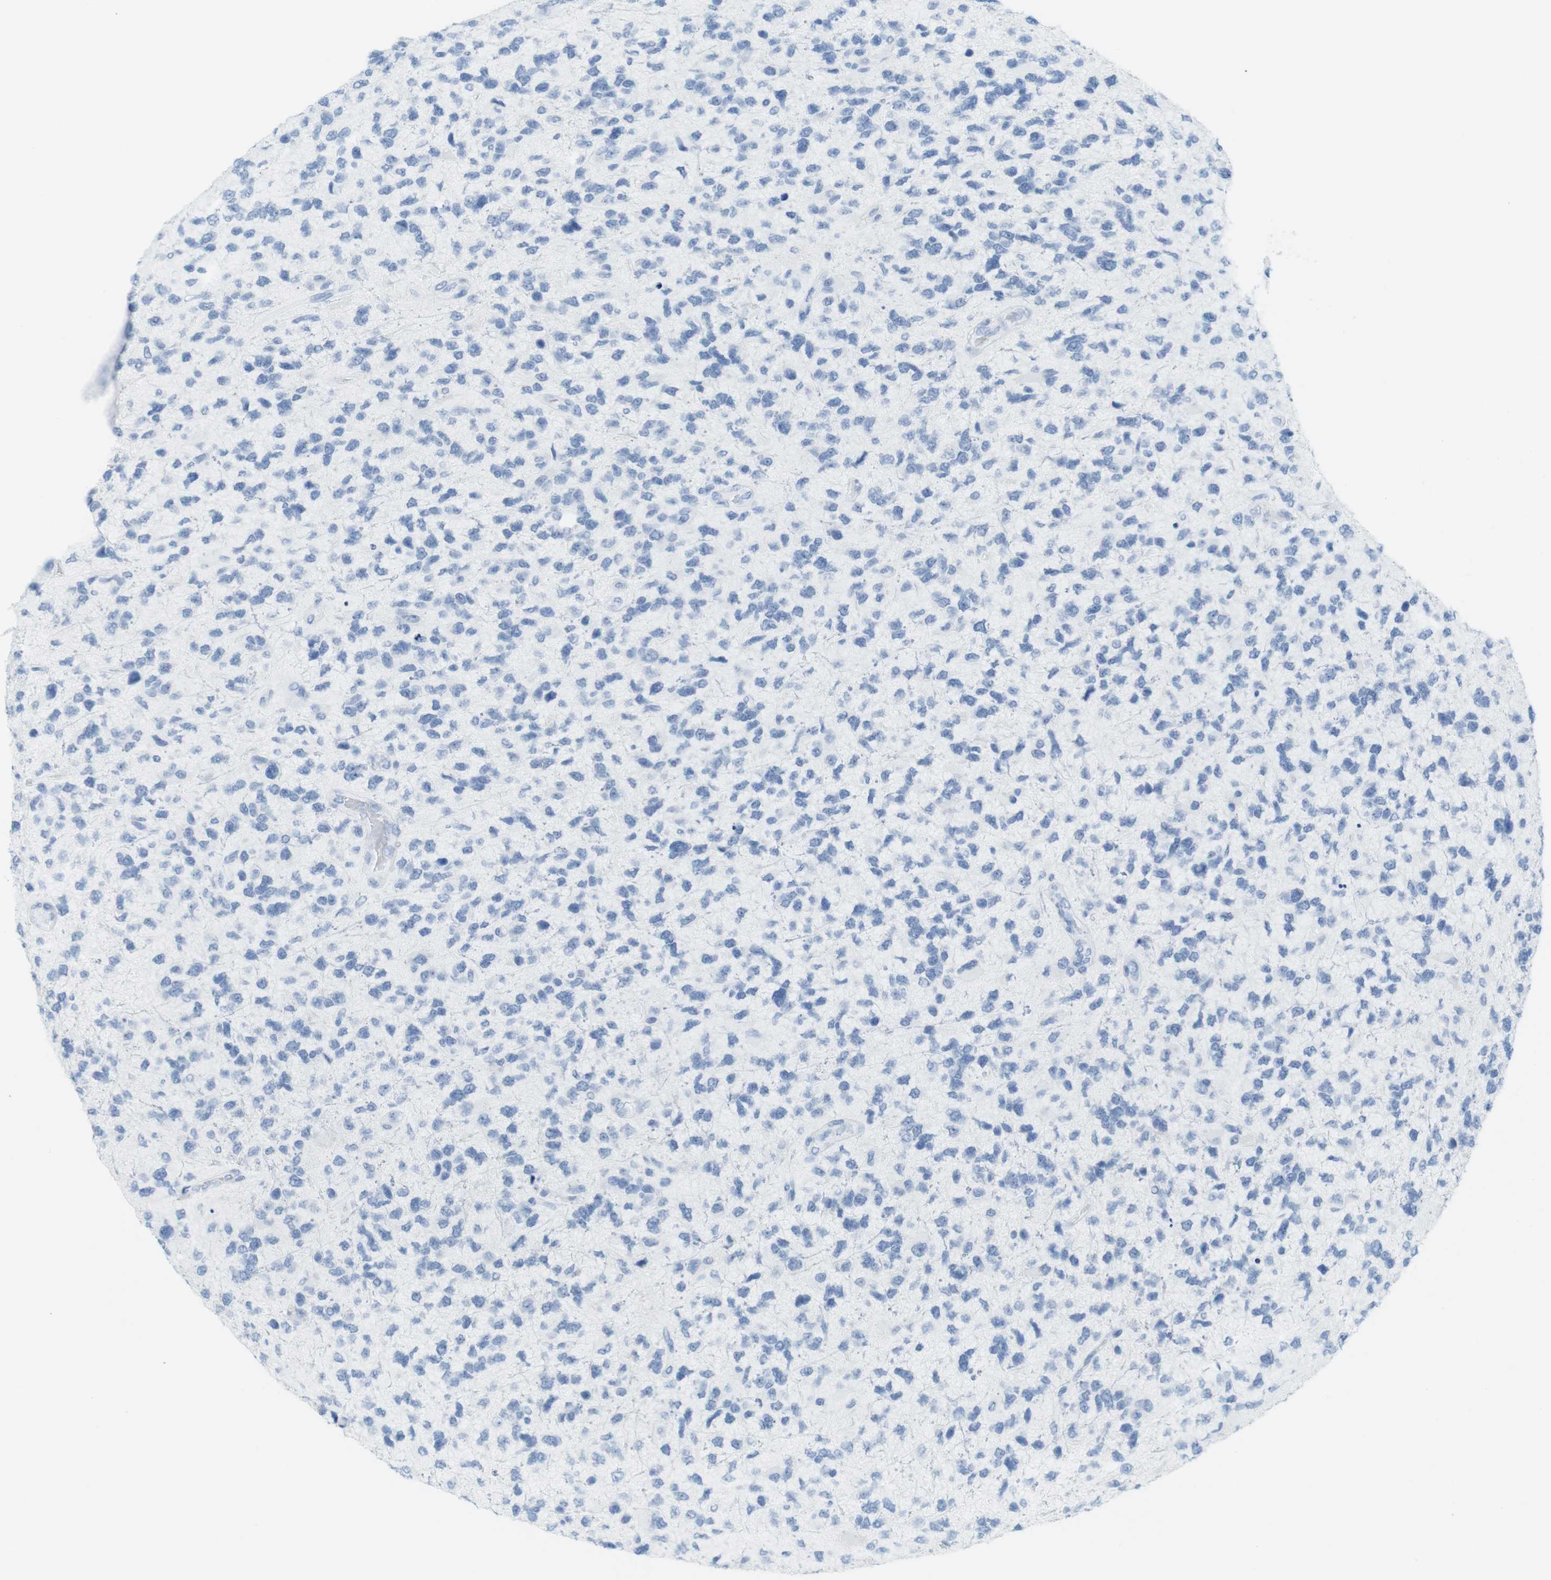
{"staining": {"intensity": "negative", "quantity": "none", "location": "none"}, "tissue": "glioma", "cell_type": "Tumor cells", "image_type": "cancer", "snomed": [{"axis": "morphology", "description": "Glioma, malignant, High grade"}, {"axis": "topography", "description": "Brain"}], "caption": "A high-resolution micrograph shows immunohistochemistry (IHC) staining of malignant glioma (high-grade), which demonstrates no significant staining in tumor cells.", "gene": "TNNT2", "patient": {"sex": "female", "age": 58}}